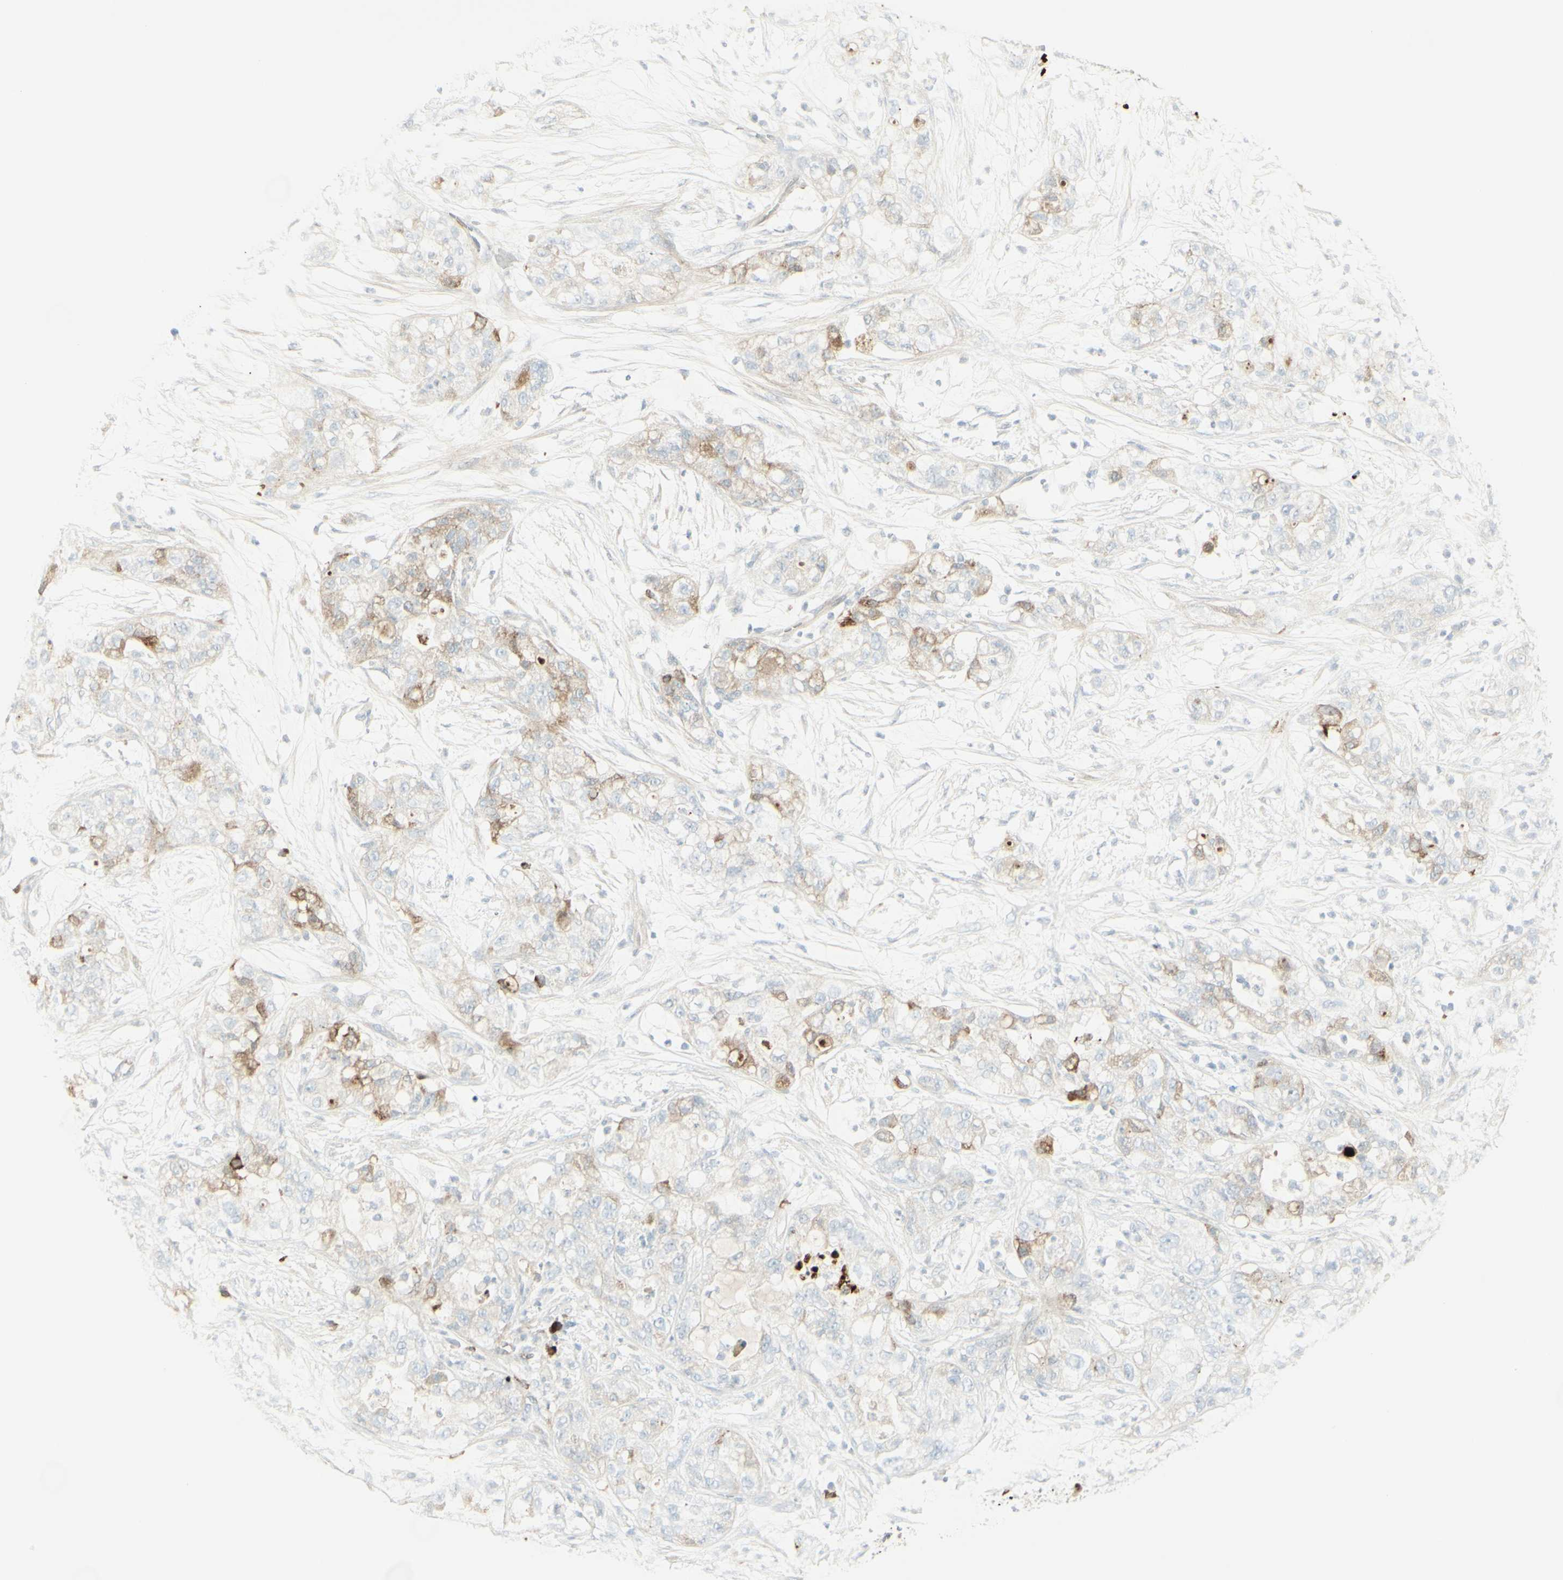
{"staining": {"intensity": "moderate", "quantity": "25%-75%", "location": "cytoplasmic/membranous"}, "tissue": "pancreatic cancer", "cell_type": "Tumor cells", "image_type": "cancer", "snomed": [{"axis": "morphology", "description": "Adenocarcinoma, NOS"}, {"axis": "topography", "description": "Pancreas"}], "caption": "A histopathology image showing moderate cytoplasmic/membranous positivity in about 25%-75% of tumor cells in pancreatic cancer, as visualized by brown immunohistochemical staining.", "gene": "MDK", "patient": {"sex": "female", "age": 78}}